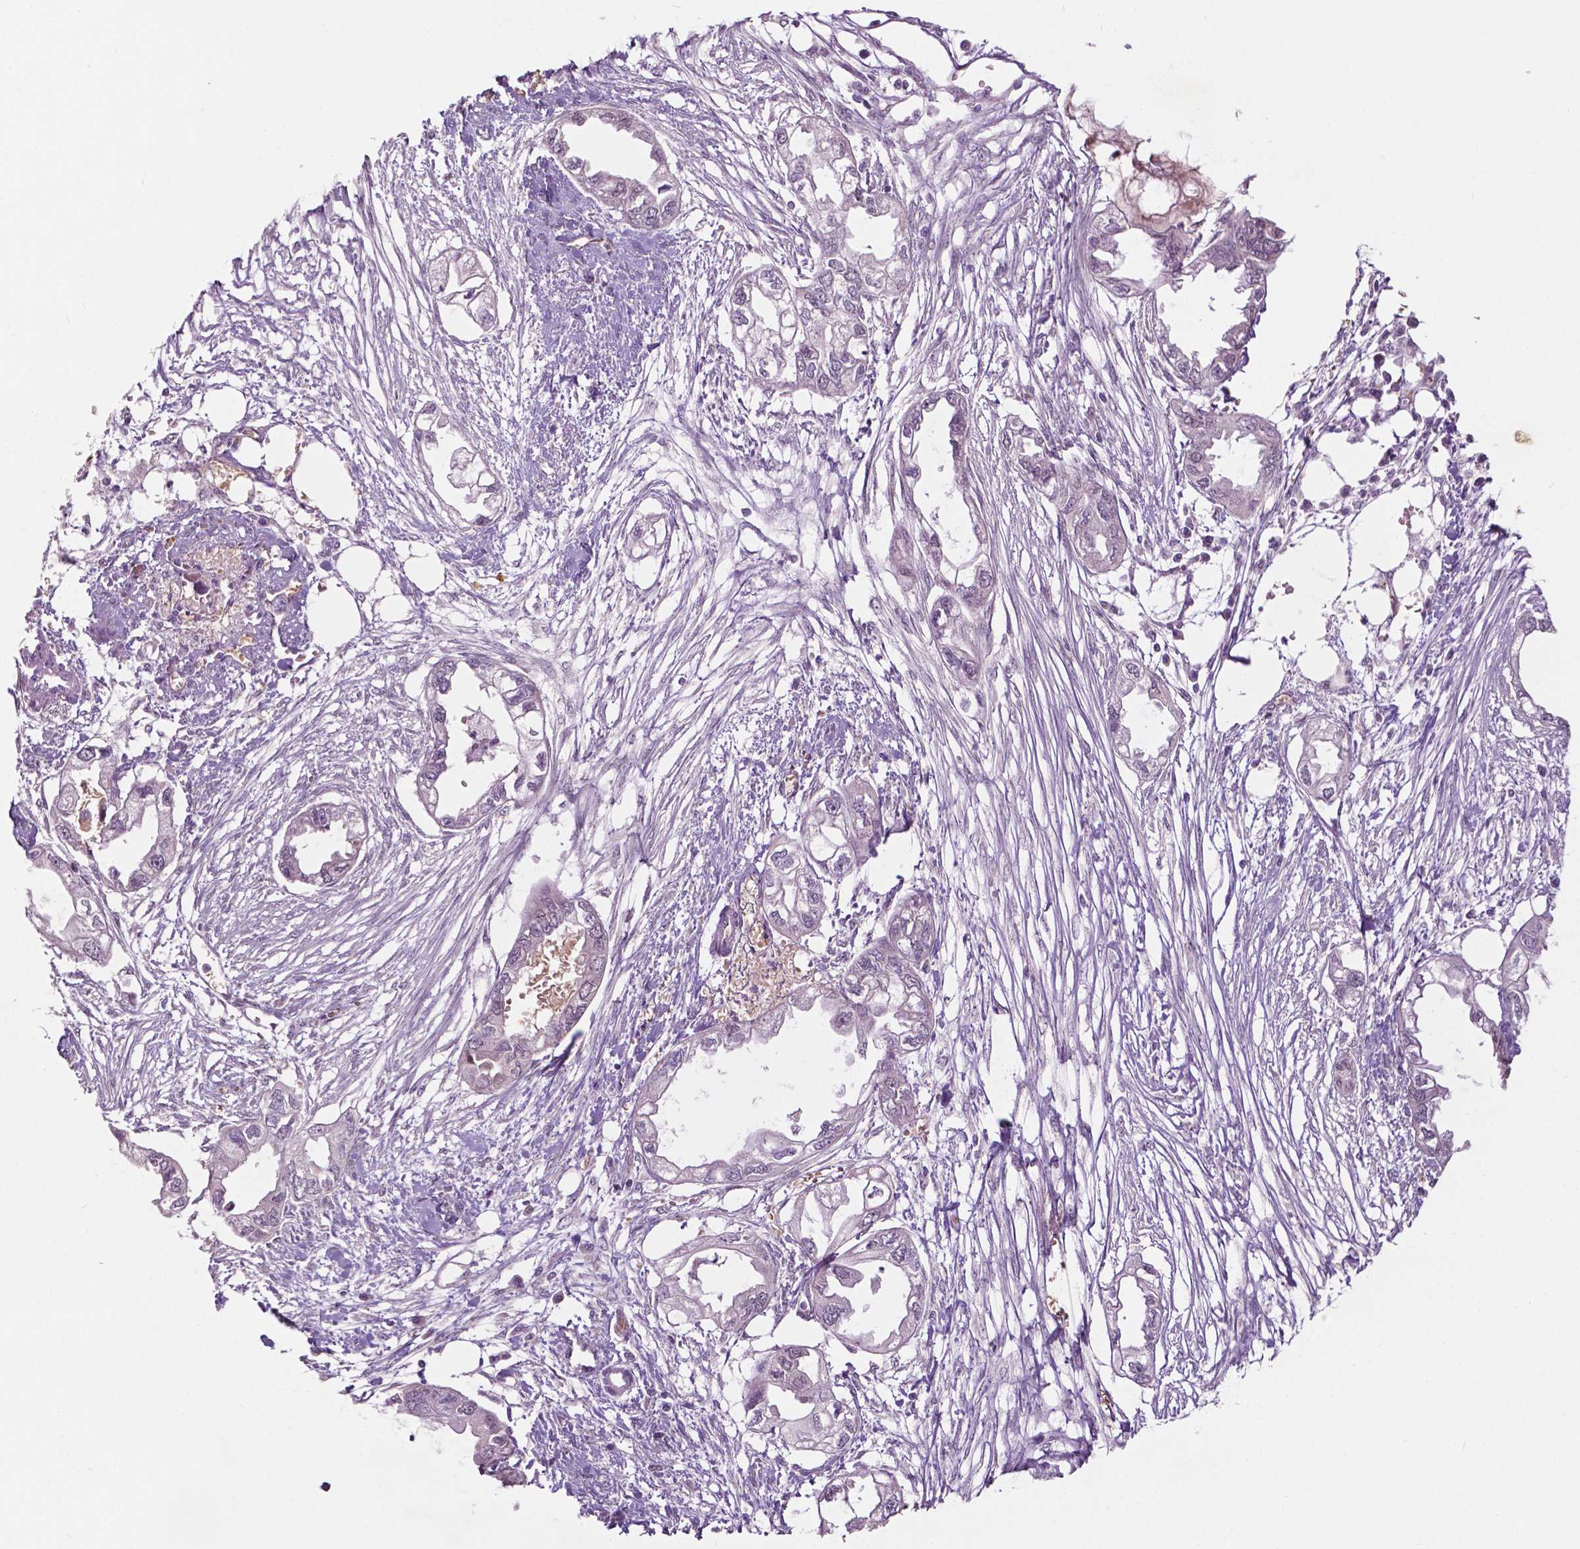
{"staining": {"intensity": "negative", "quantity": "none", "location": "none"}, "tissue": "endometrial cancer", "cell_type": "Tumor cells", "image_type": "cancer", "snomed": [{"axis": "morphology", "description": "Adenocarcinoma, NOS"}, {"axis": "morphology", "description": "Adenocarcinoma, metastatic, NOS"}, {"axis": "topography", "description": "Adipose tissue"}, {"axis": "topography", "description": "Endometrium"}], "caption": "DAB immunohistochemical staining of human metastatic adenocarcinoma (endometrial) reveals no significant staining in tumor cells.", "gene": "ZNF41", "patient": {"sex": "female", "age": 67}}